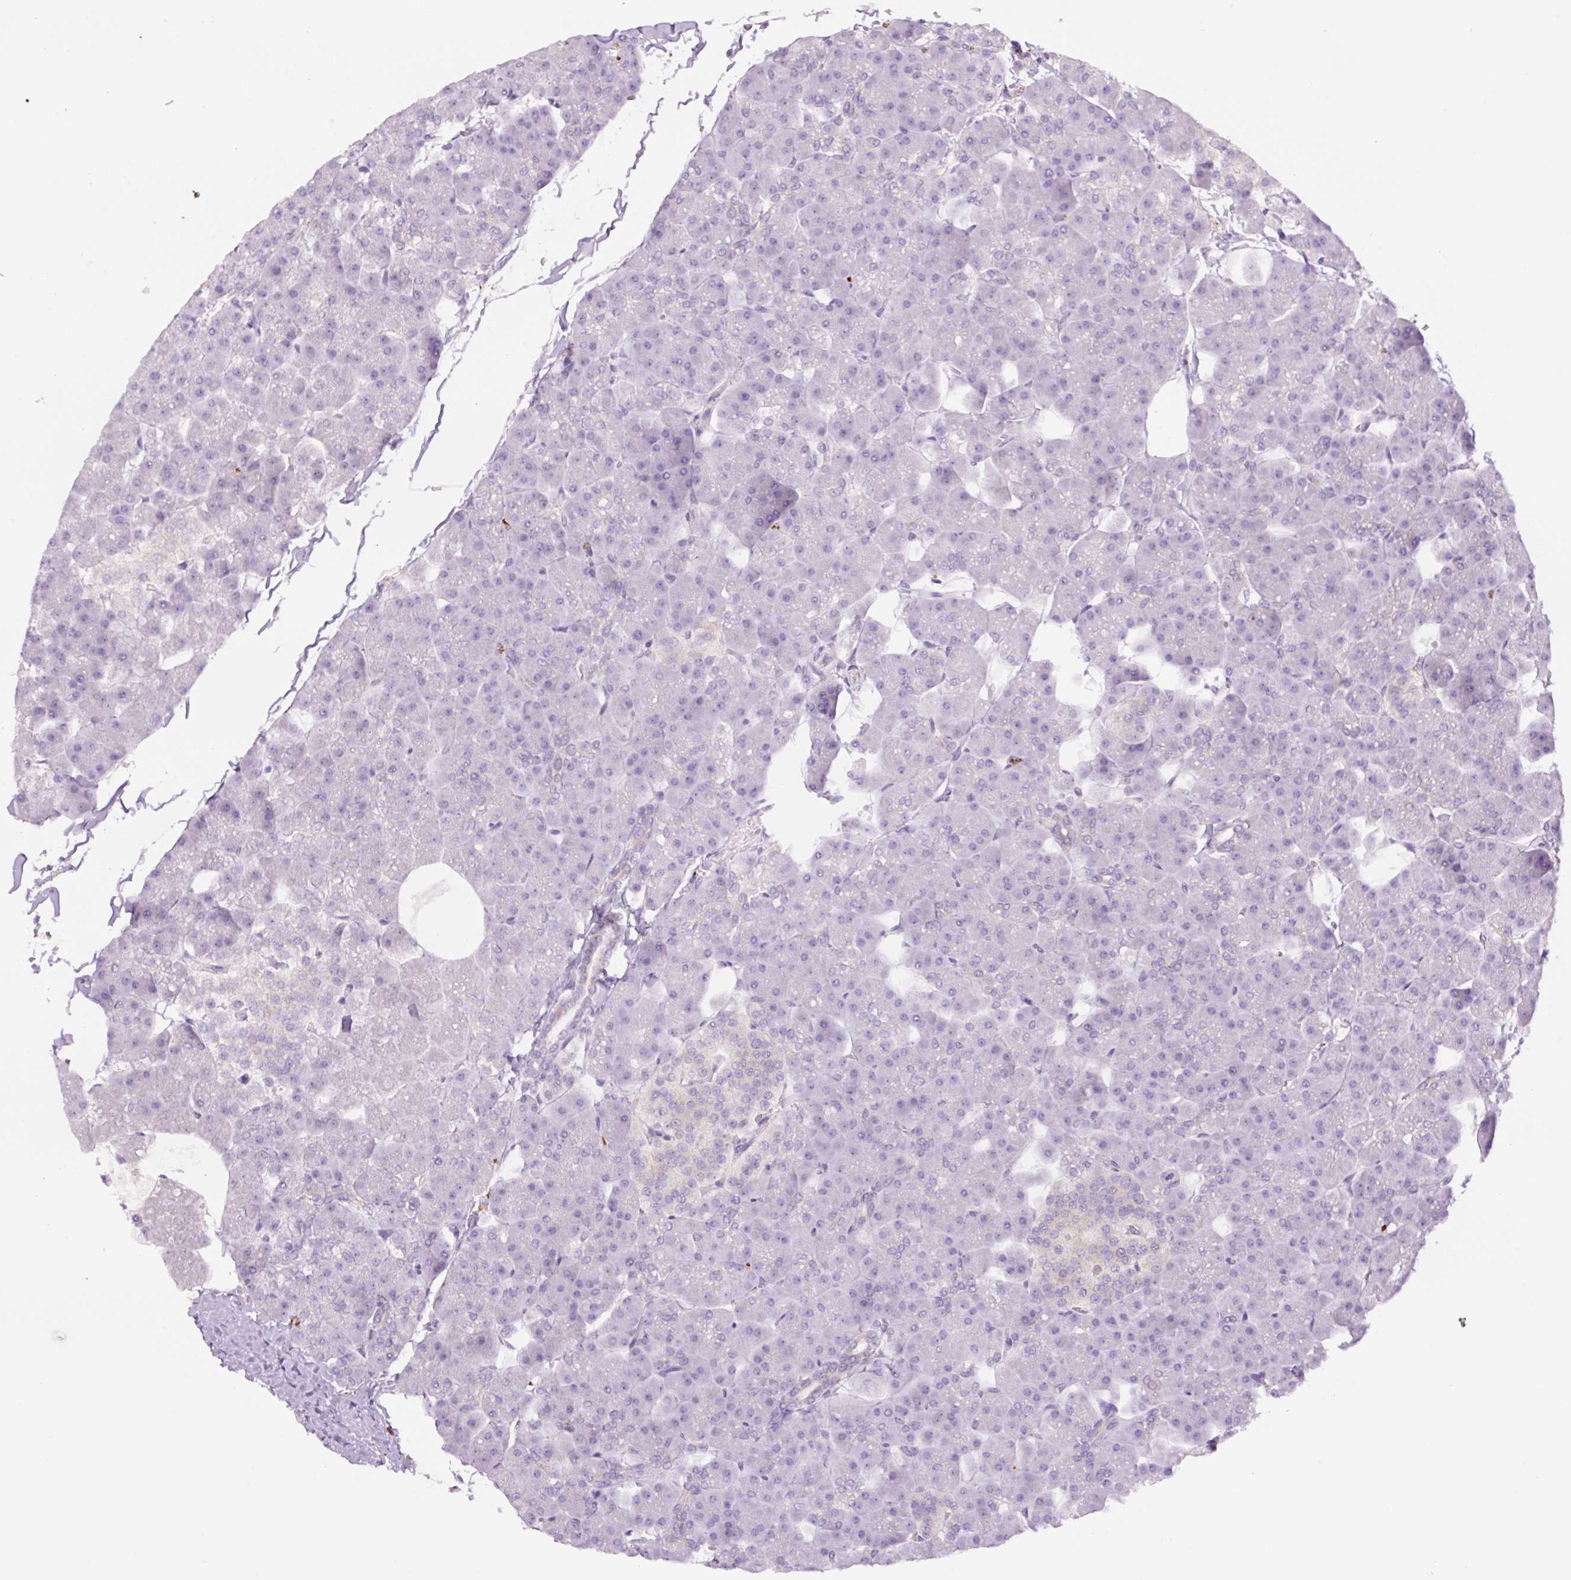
{"staining": {"intensity": "negative", "quantity": "none", "location": "none"}, "tissue": "pancreas", "cell_type": "Exocrine glandular cells", "image_type": "normal", "snomed": [{"axis": "morphology", "description": "Normal tissue, NOS"}, {"axis": "topography", "description": "Pancreas"}], "caption": "The IHC photomicrograph has no significant expression in exocrine glandular cells of pancreas. (DAB (3,3'-diaminobenzidine) immunohistochemistry (IHC) with hematoxylin counter stain).", "gene": "SH2D6", "patient": {"sex": "male", "age": 35}}